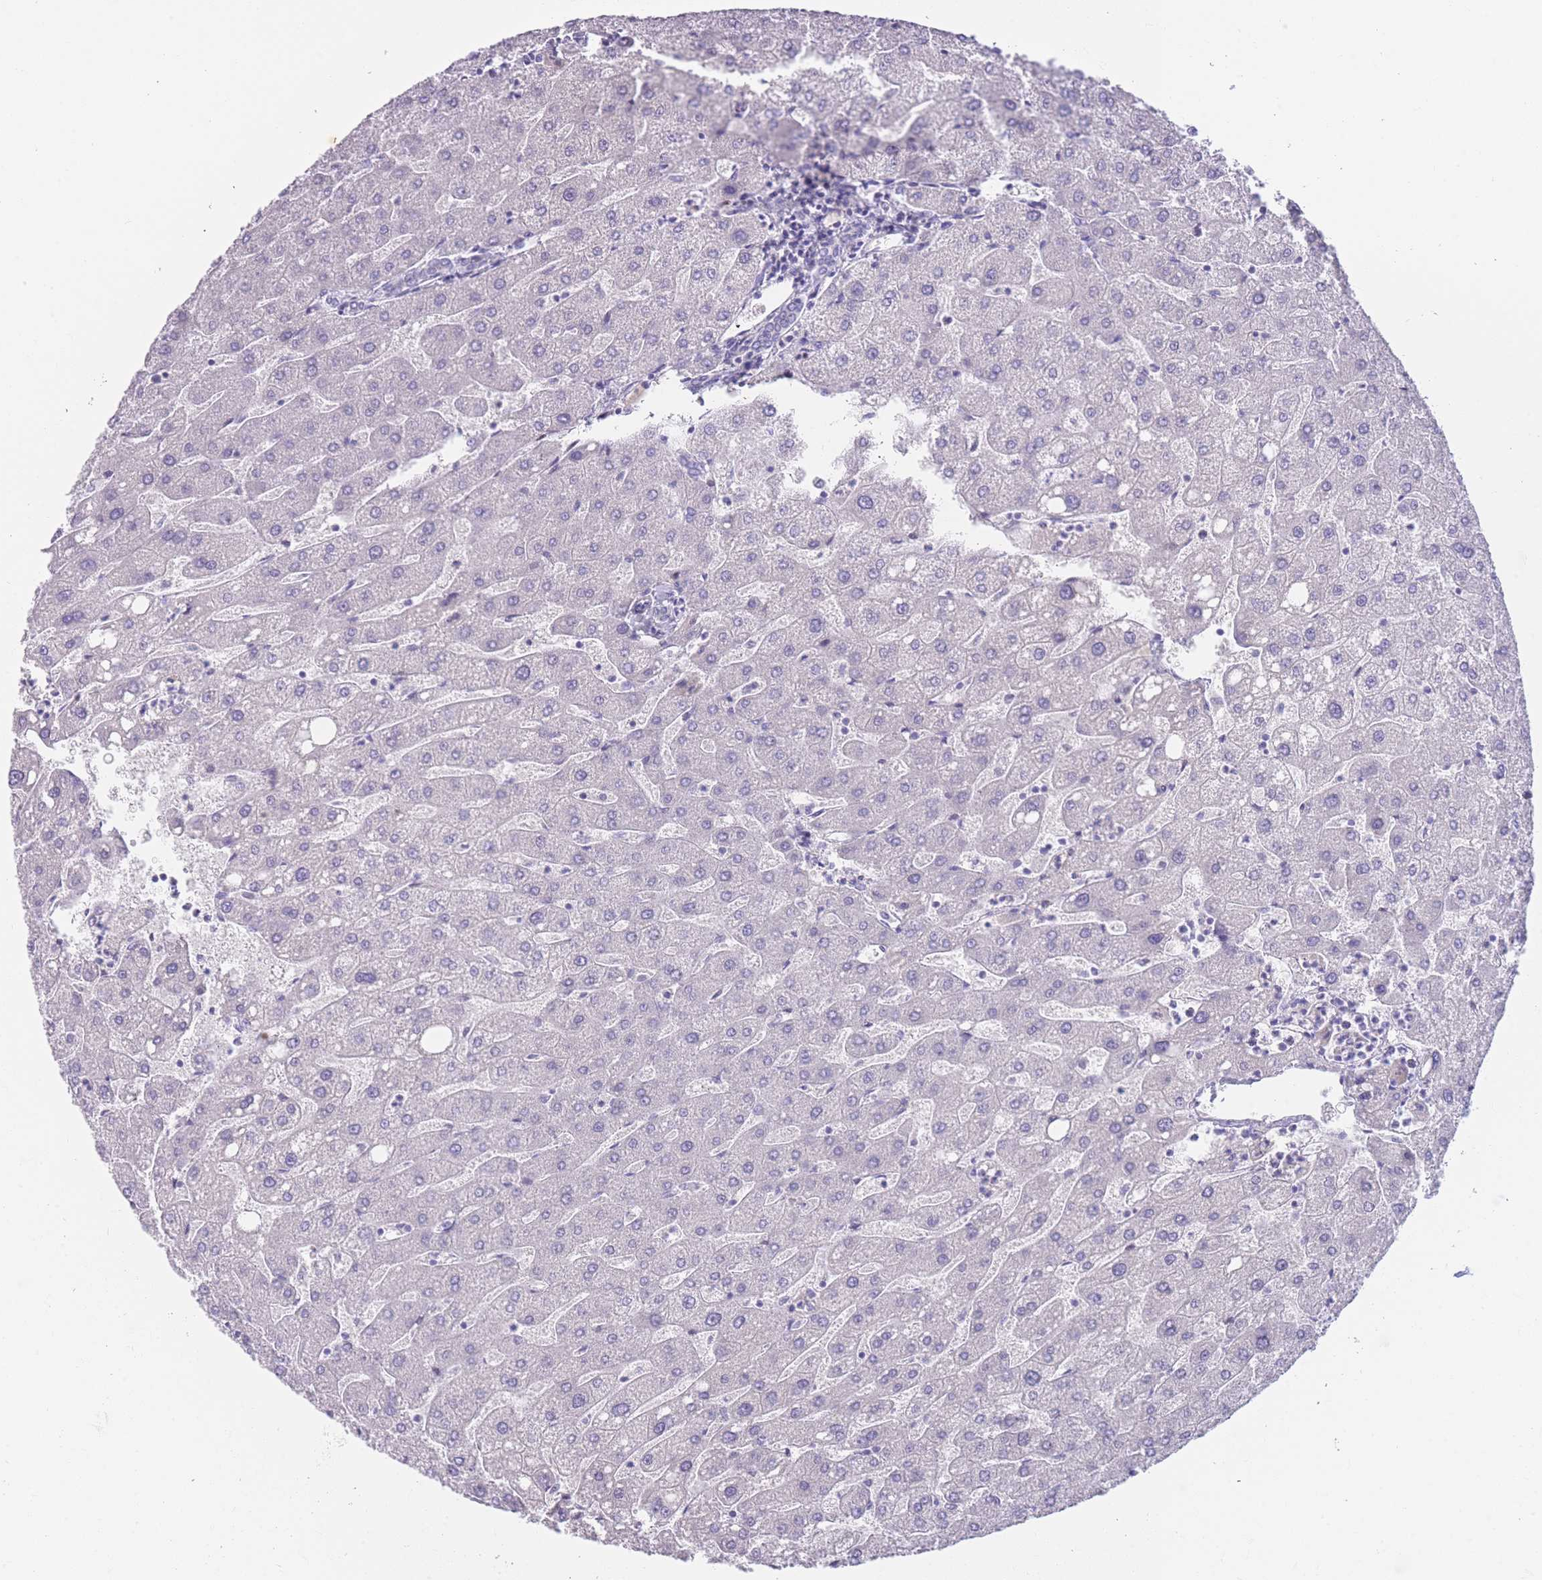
{"staining": {"intensity": "negative", "quantity": "none", "location": "none"}, "tissue": "liver", "cell_type": "Cholangiocytes", "image_type": "normal", "snomed": [{"axis": "morphology", "description": "Normal tissue, NOS"}, {"axis": "topography", "description": "Liver"}], "caption": "Immunohistochemistry (IHC) of unremarkable human liver displays no positivity in cholangiocytes.", "gene": "IMPG1", "patient": {"sex": "male", "age": 67}}